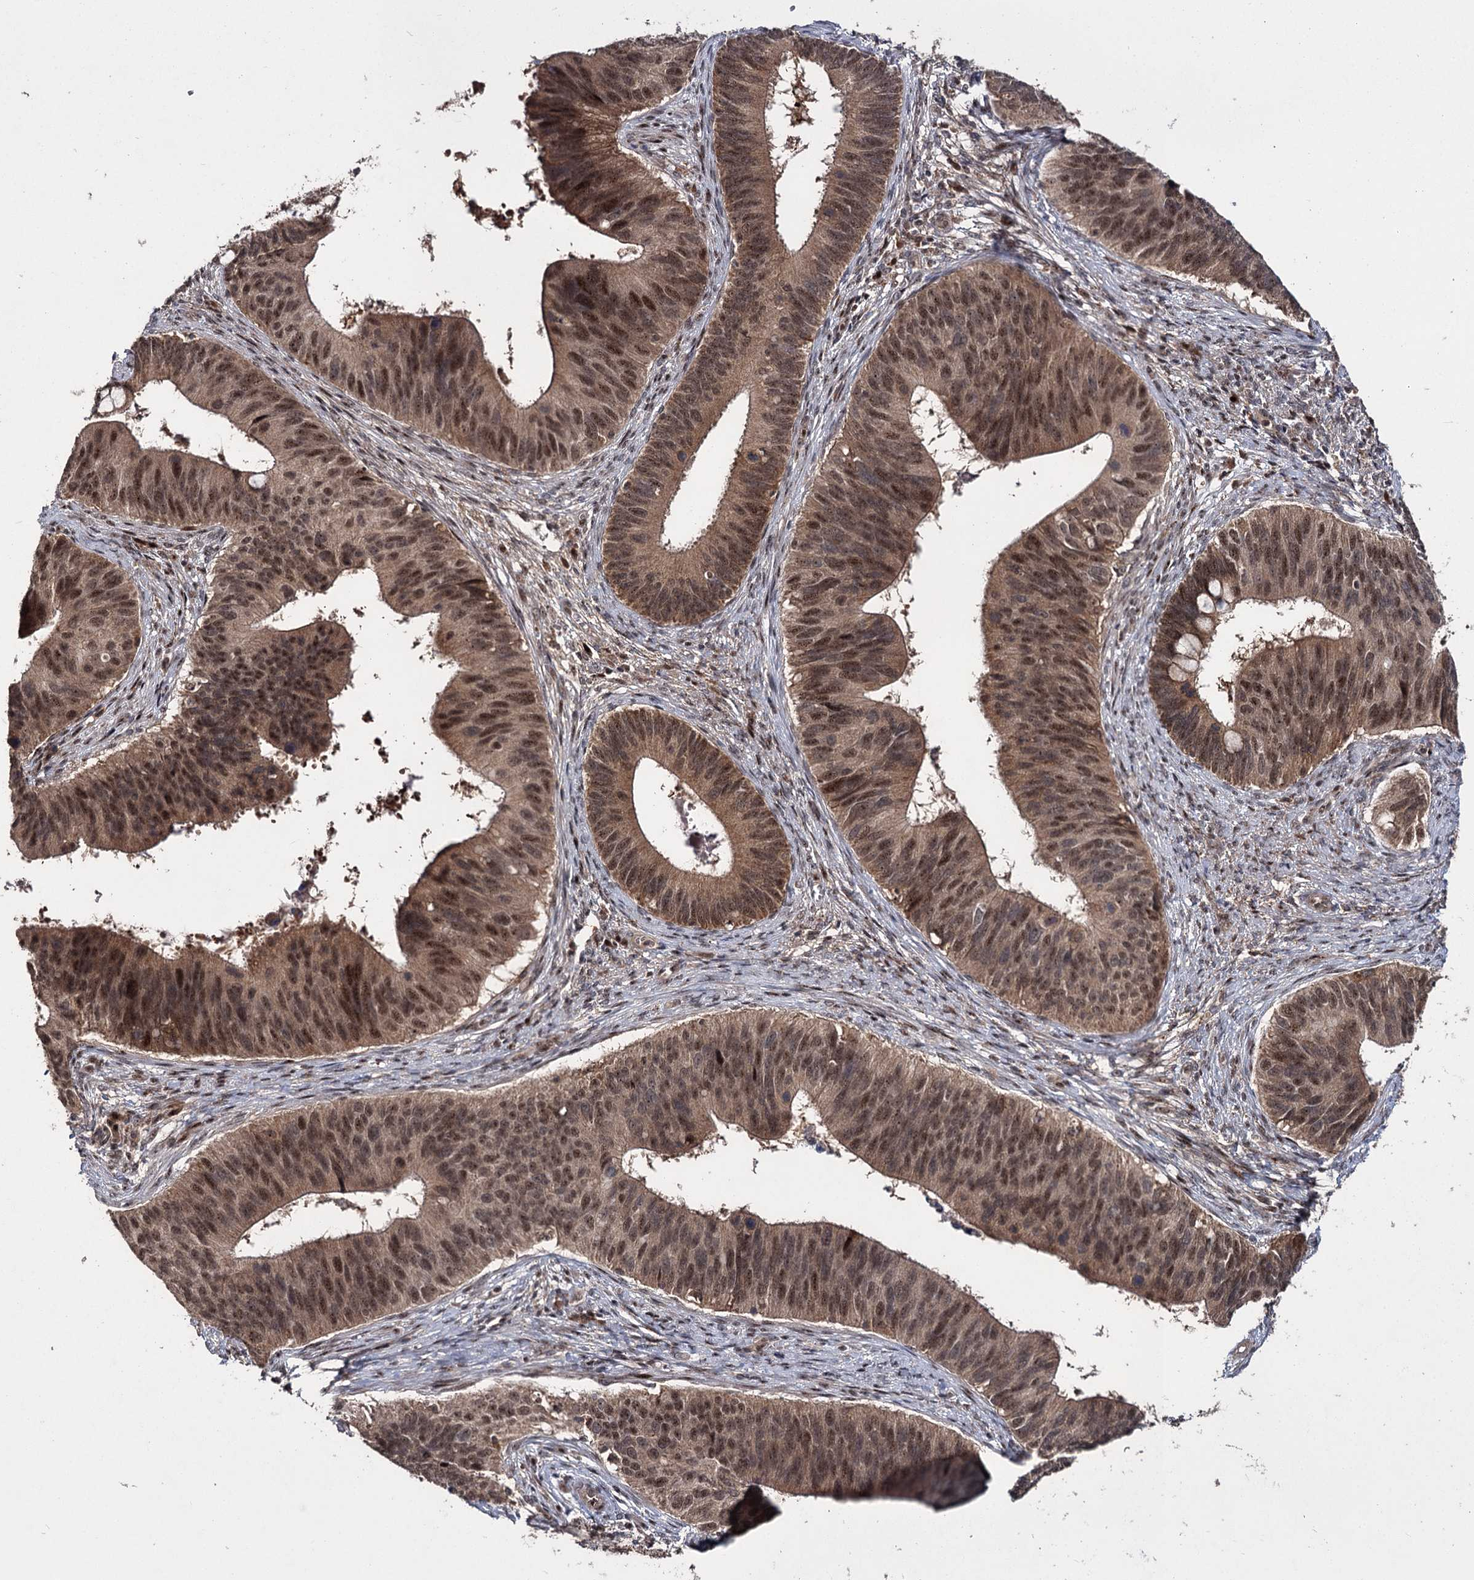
{"staining": {"intensity": "moderate", "quantity": ">75%", "location": "cytoplasmic/membranous,nuclear"}, "tissue": "cervical cancer", "cell_type": "Tumor cells", "image_type": "cancer", "snomed": [{"axis": "morphology", "description": "Adenocarcinoma, NOS"}, {"axis": "topography", "description": "Cervix"}], "caption": "DAB immunohistochemical staining of human adenocarcinoma (cervical) shows moderate cytoplasmic/membranous and nuclear protein expression in about >75% of tumor cells.", "gene": "MKNK2", "patient": {"sex": "female", "age": 42}}